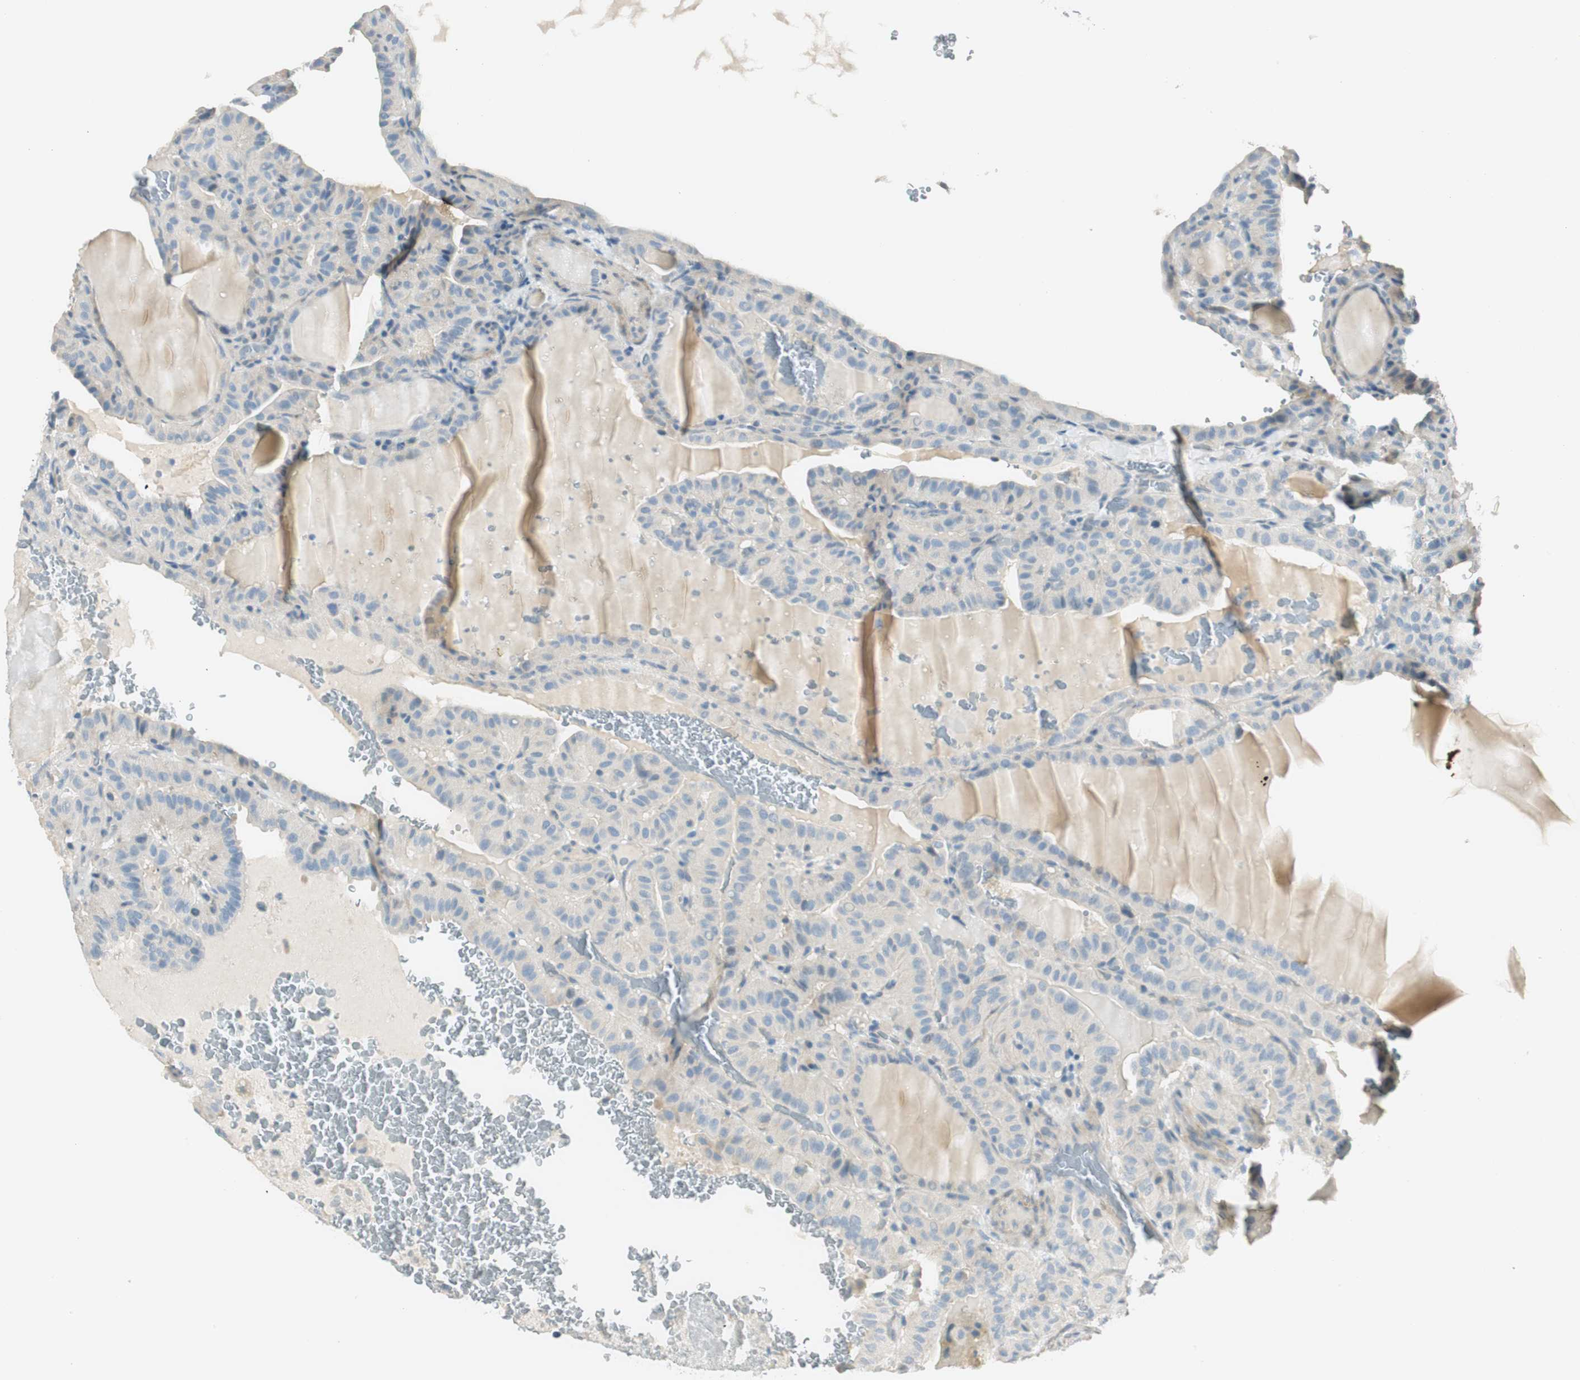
{"staining": {"intensity": "negative", "quantity": "none", "location": "none"}, "tissue": "thyroid cancer", "cell_type": "Tumor cells", "image_type": "cancer", "snomed": [{"axis": "morphology", "description": "Papillary adenocarcinoma, NOS"}, {"axis": "topography", "description": "Thyroid gland"}], "caption": "A high-resolution micrograph shows IHC staining of thyroid cancer, which displays no significant expression in tumor cells.", "gene": "TACR3", "patient": {"sex": "male", "age": 77}}